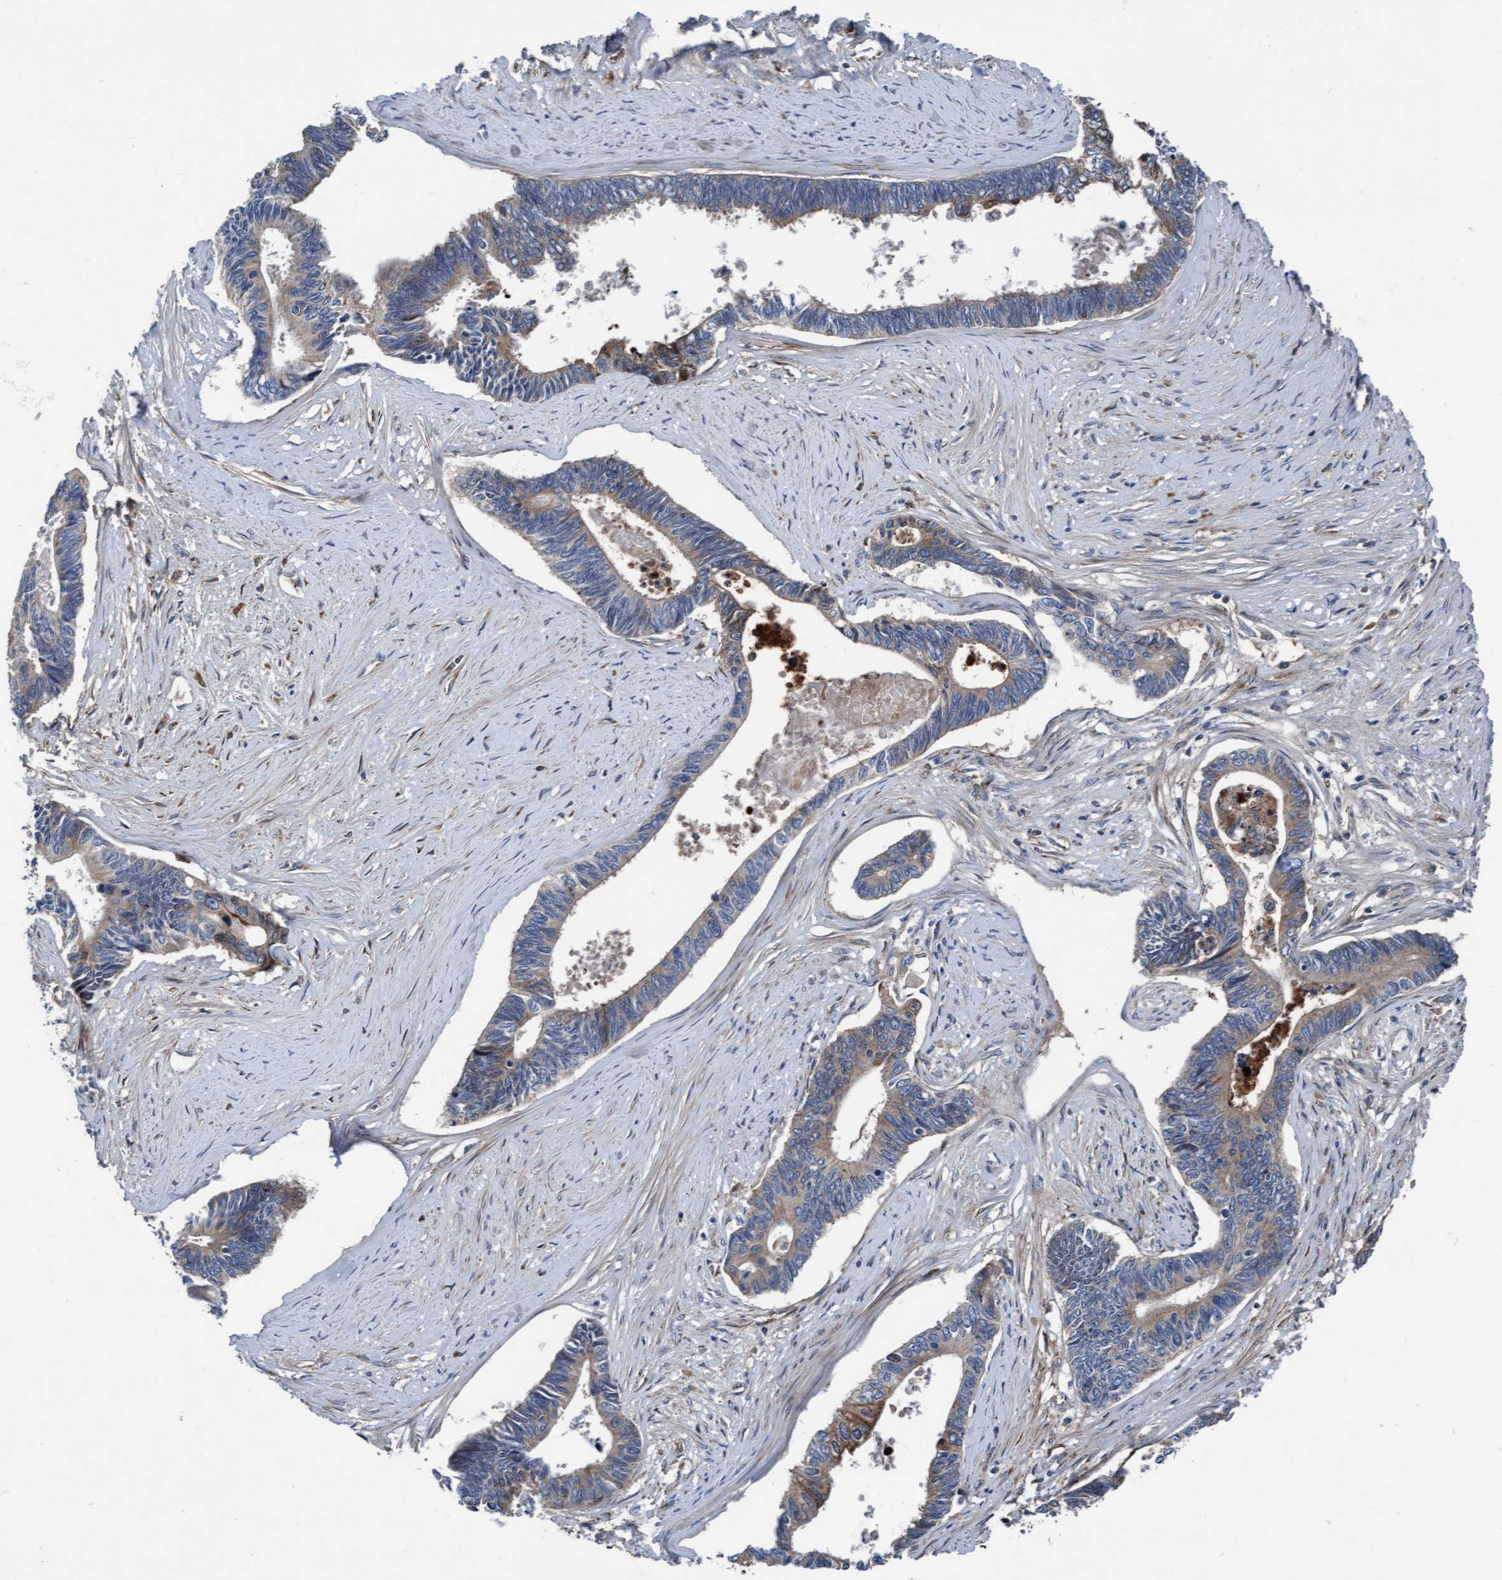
{"staining": {"intensity": "weak", "quantity": ">75%", "location": "cytoplasmic/membranous"}, "tissue": "pancreatic cancer", "cell_type": "Tumor cells", "image_type": "cancer", "snomed": [{"axis": "morphology", "description": "Adenocarcinoma, NOS"}, {"axis": "topography", "description": "Pancreas"}], "caption": "Immunohistochemistry micrograph of neoplastic tissue: human pancreatic cancer (adenocarcinoma) stained using immunohistochemistry displays low levels of weak protein expression localized specifically in the cytoplasmic/membranous of tumor cells, appearing as a cytoplasmic/membranous brown color.", "gene": "KLHL26", "patient": {"sex": "female", "age": 70}}